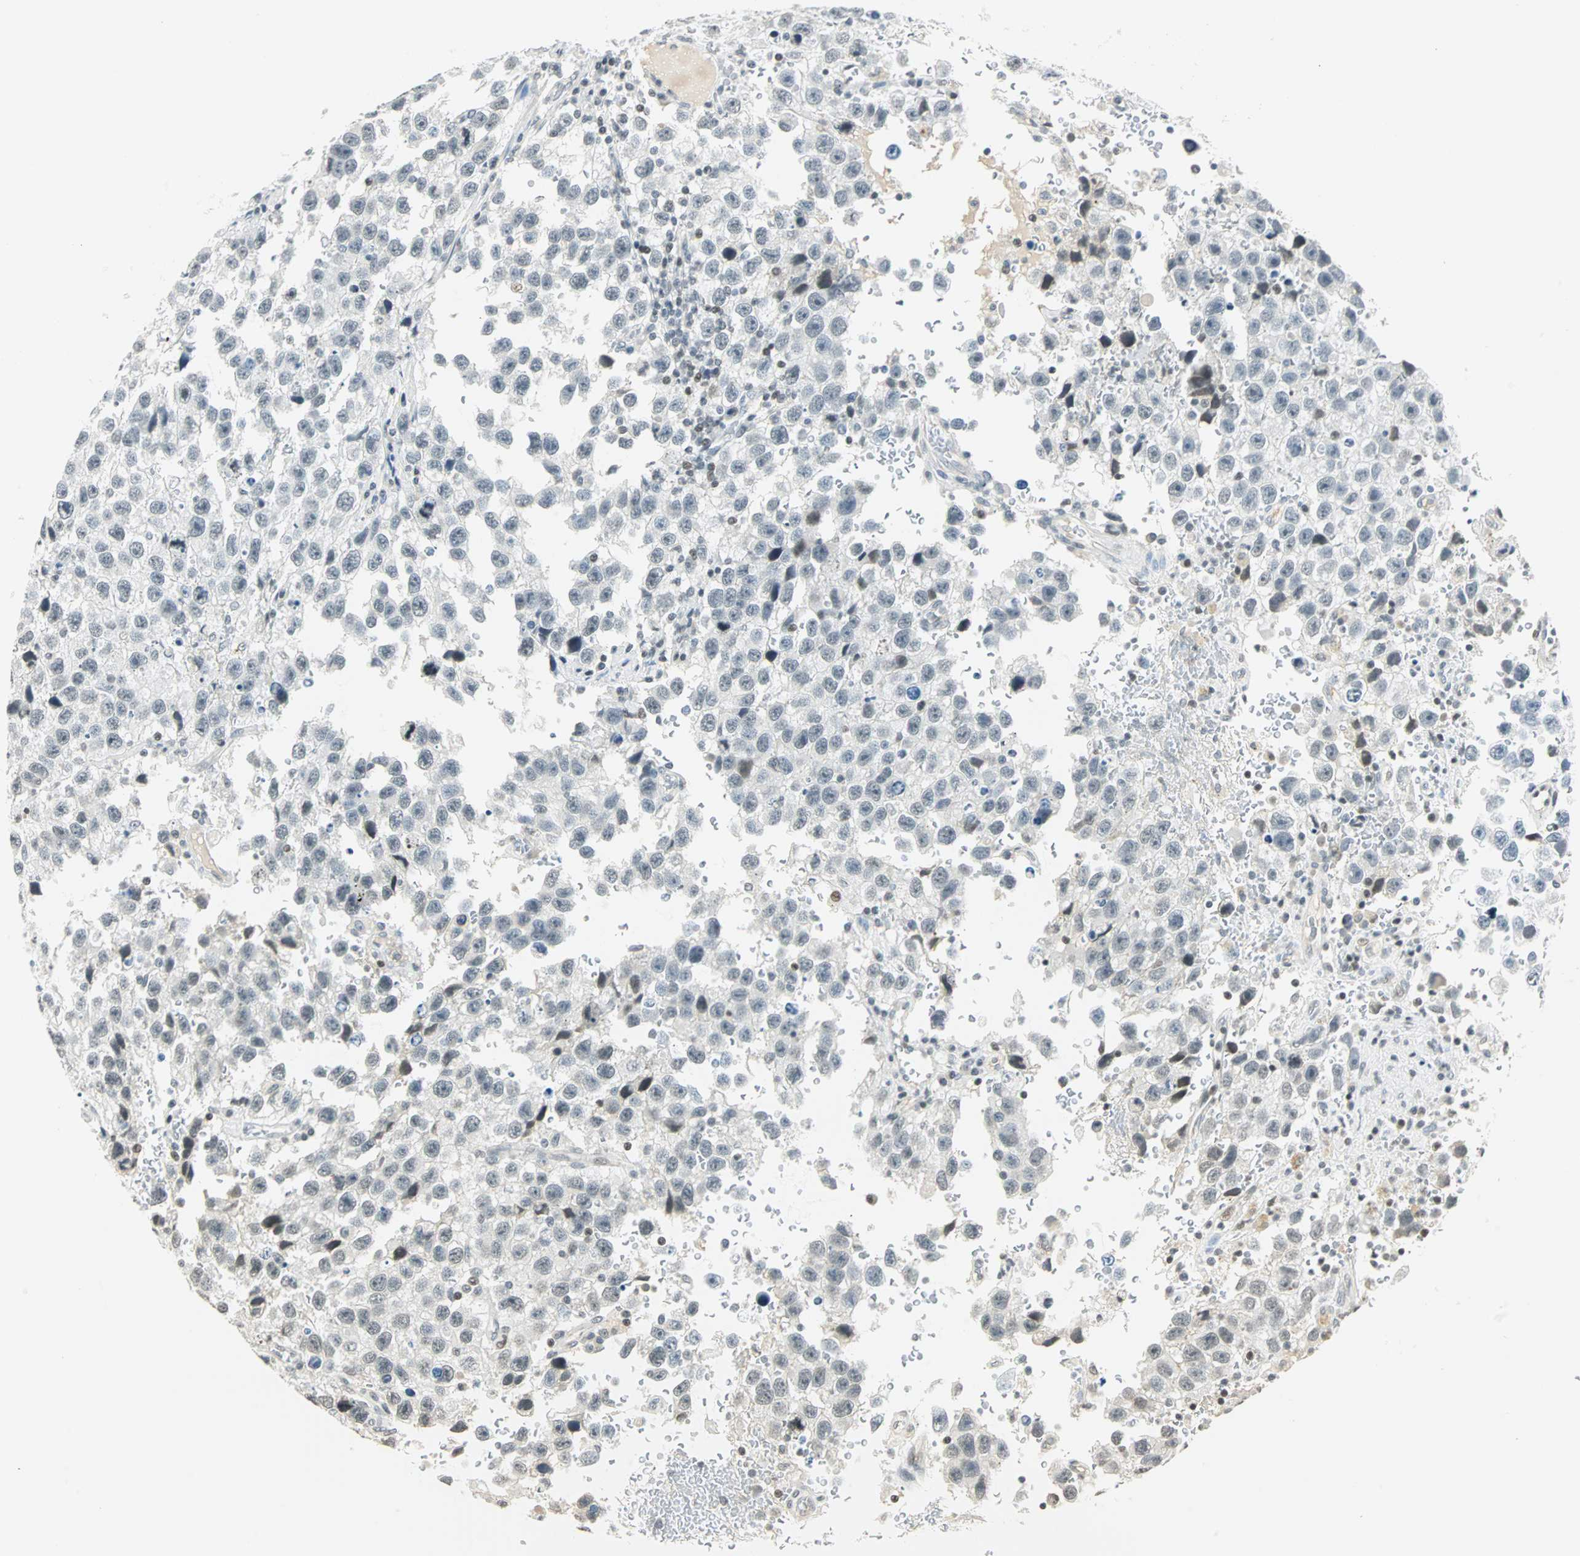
{"staining": {"intensity": "weak", "quantity": "<25%", "location": "nuclear"}, "tissue": "testis cancer", "cell_type": "Tumor cells", "image_type": "cancer", "snomed": [{"axis": "morphology", "description": "Seminoma, NOS"}, {"axis": "topography", "description": "Testis"}], "caption": "Protein analysis of testis cancer (seminoma) reveals no significant positivity in tumor cells.", "gene": "SMAD3", "patient": {"sex": "male", "age": 33}}